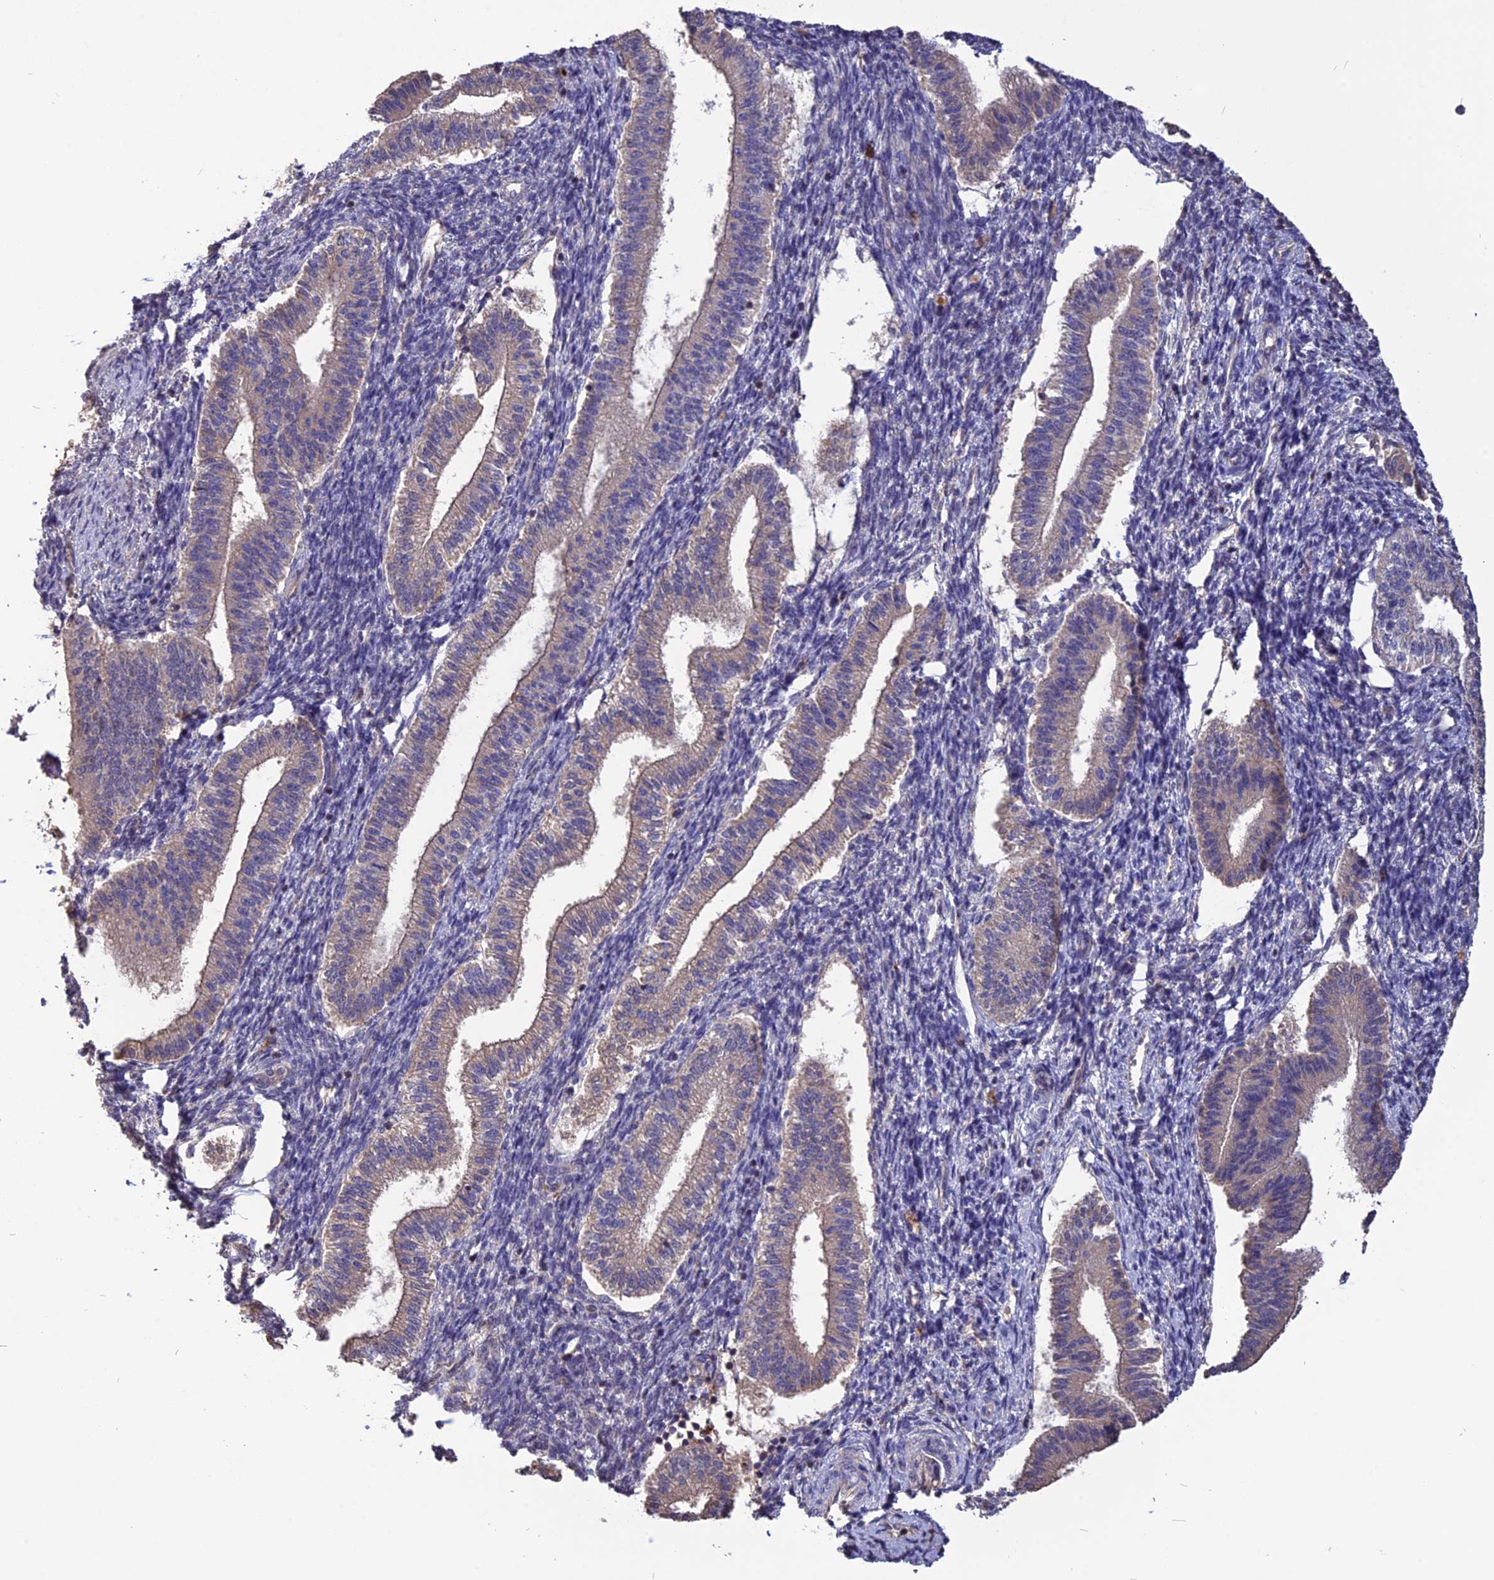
{"staining": {"intensity": "negative", "quantity": "none", "location": "none"}, "tissue": "endometrium", "cell_type": "Cells in endometrial stroma", "image_type": "normal", "snomed": [{"axis": "morphology", "description": "Normal tissue, NOS"}, {"axis": "topography", "description": "Endometrium"}], "caption": "This is a micrograph of immunohistochemistry (IHC) staining of unremarkable endometrium, which shows no staining in cells in endometrial stroma. The staining is performed using DAB (3,3'-diaminobenzidine) brown chromogen with nuclei counter-stained in using hematoxylin.", "gene": "CARMIL2", "patient": {"sex": "female", "age": 24}}